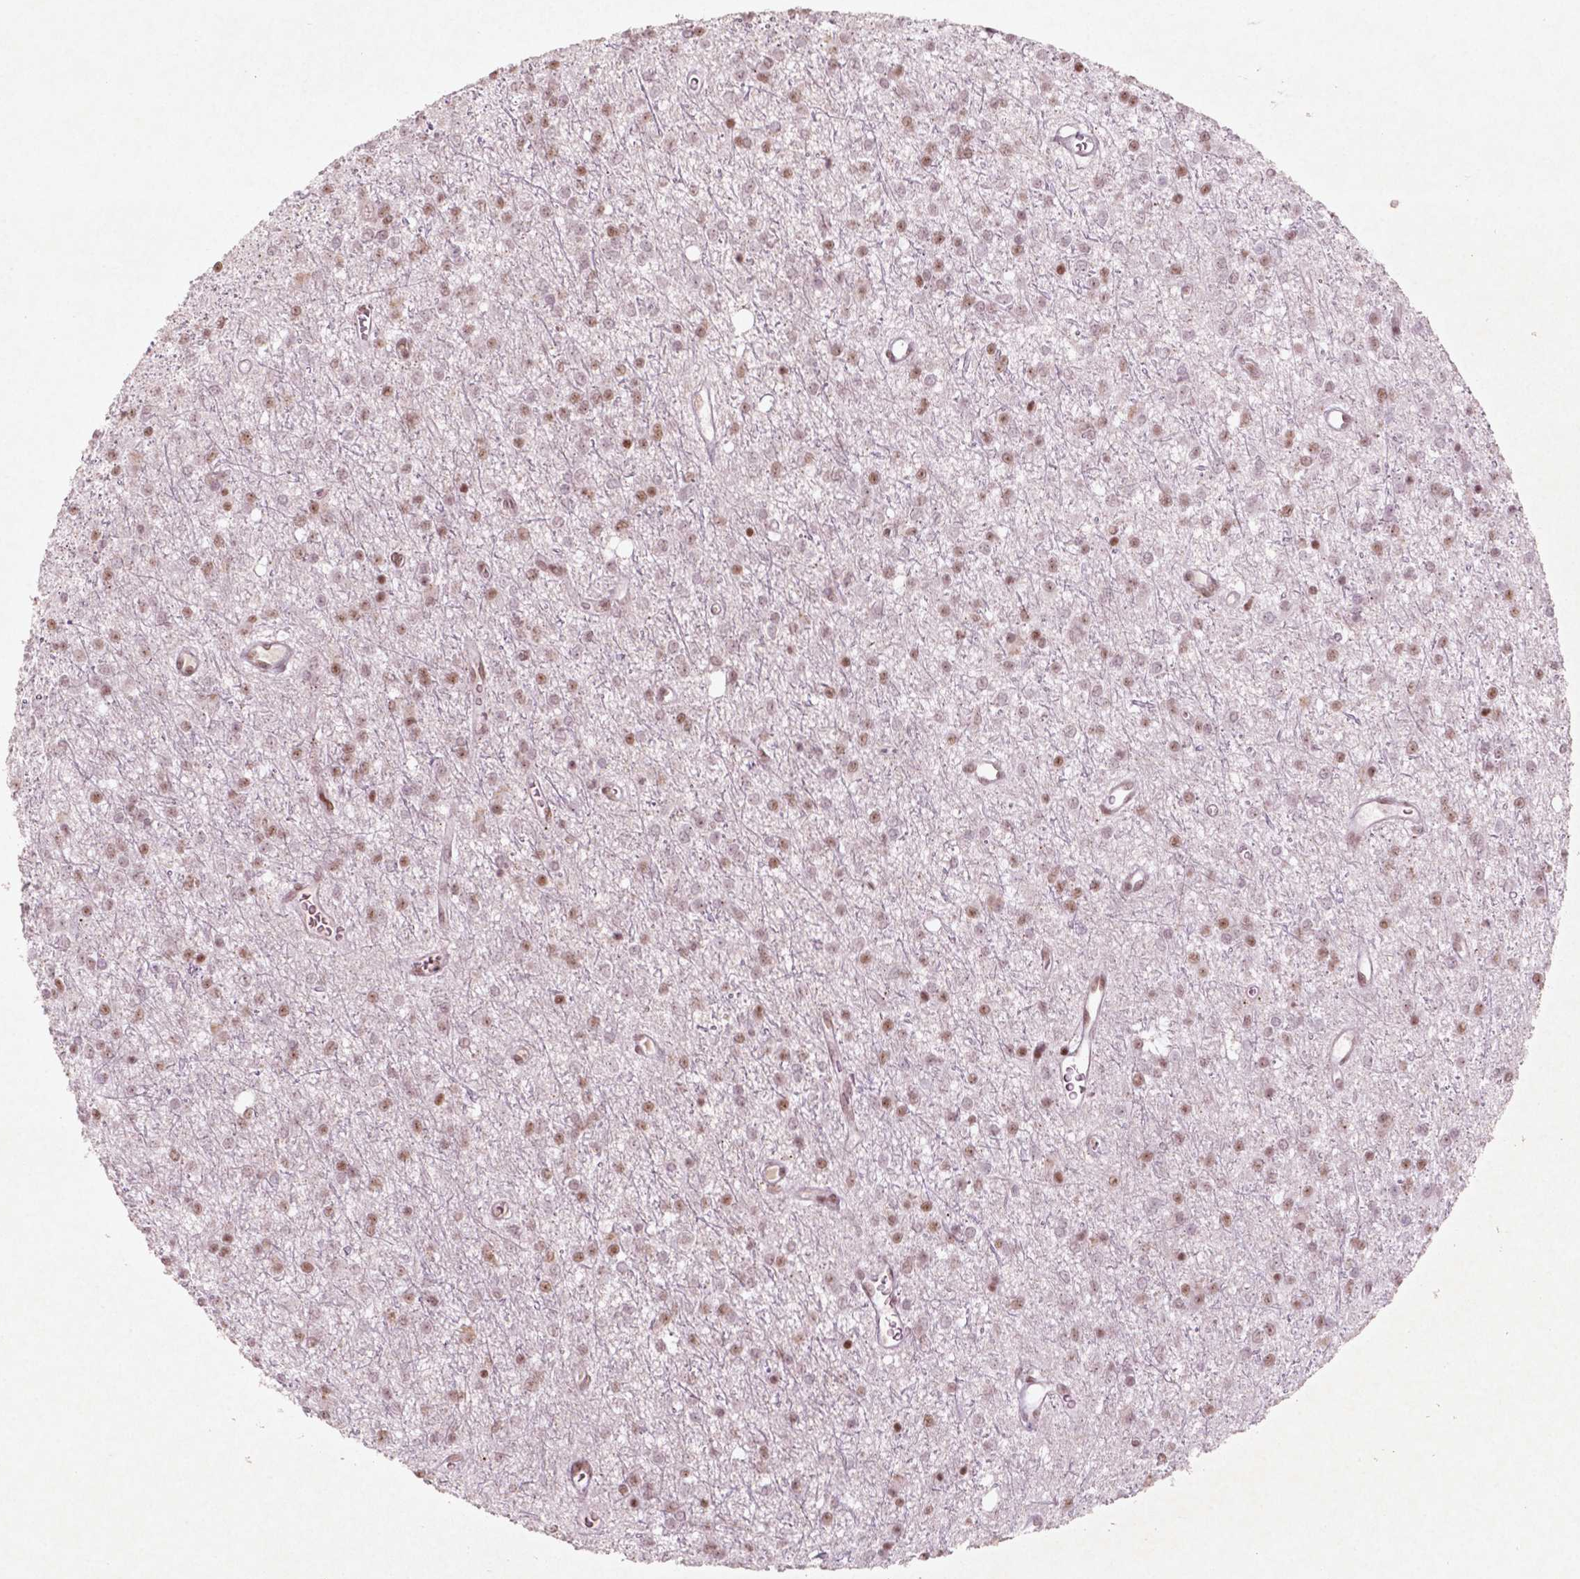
{"staining": {"intensity": "moderate", "quantity": ">75%", "location": "nuclear"}, "tissue": "glioma", "cell_type": "Tumor cells", "image_type": "cancer", "snomed": [{"axis": "morphology", "description": "Glioma, malignant, Low grade"}, {"axis": "topography", "description": "Brain"}], "caption": "Tumor cells display medium levels of moderate nuclear positivity in about >75% of cells in glioma.", "gene": "HMG20B", "patient": {"sex": "female", "age": 45}}